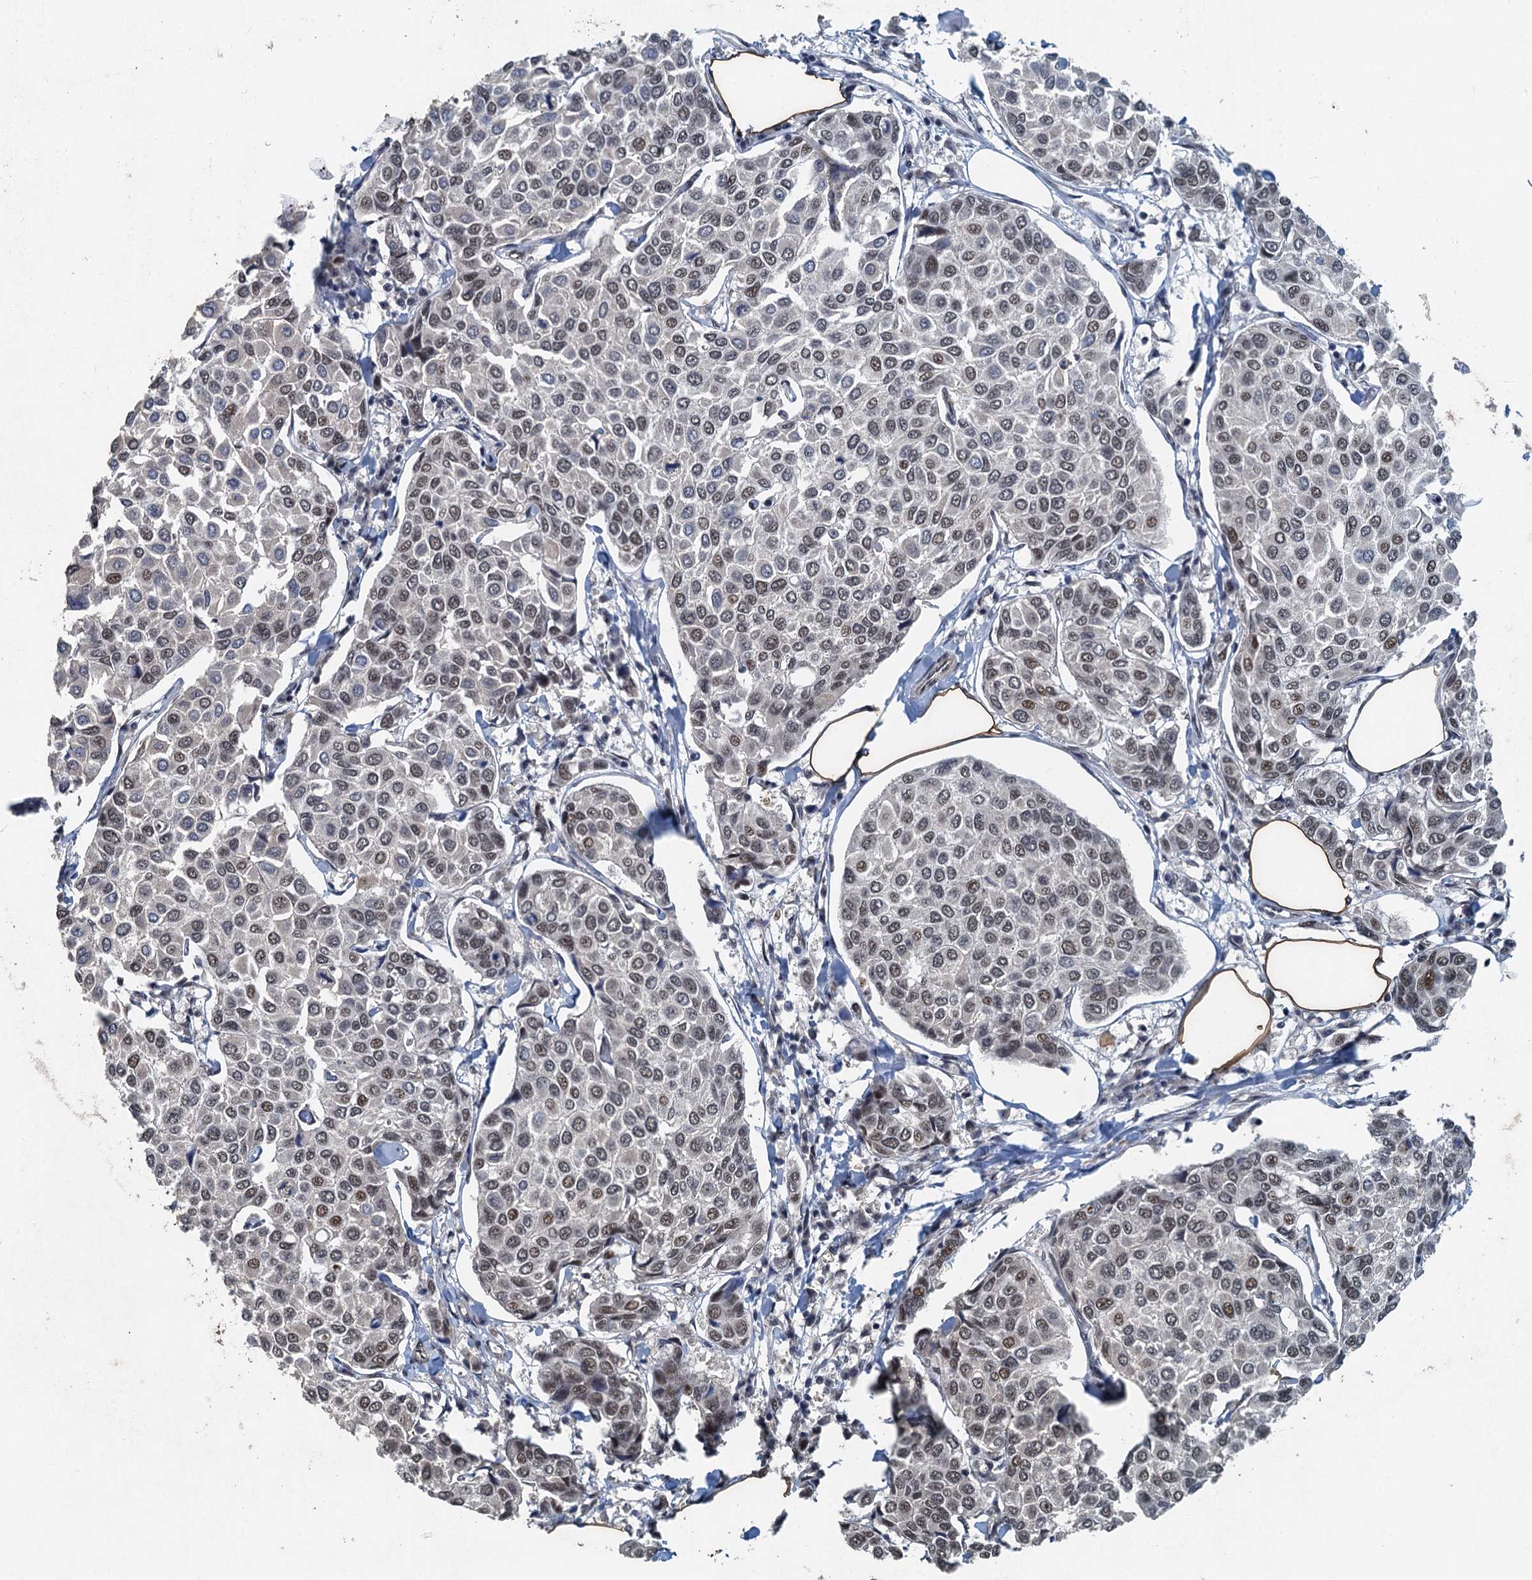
{"staining": {"intensity": "weak", "quantity": "25%-75%", "location": "nuclear"}, "tissue": "breast cancer", "cell_type": "Tumor cells", "image_type": "cancer", "snomed": [{"axis": "morphology", "description": "Duct carcinoma"}, {"axis": "topography", "description": "Breast"}], "caption": "Weak nuclear positivity for a protein is appreciated in approximately 25%-75% of tumor cells of invasive ductal carcinoma (breast) using immunohistochemistry.", "gene": "MTA3", "patient": {"sex": "female", "age": 55}}